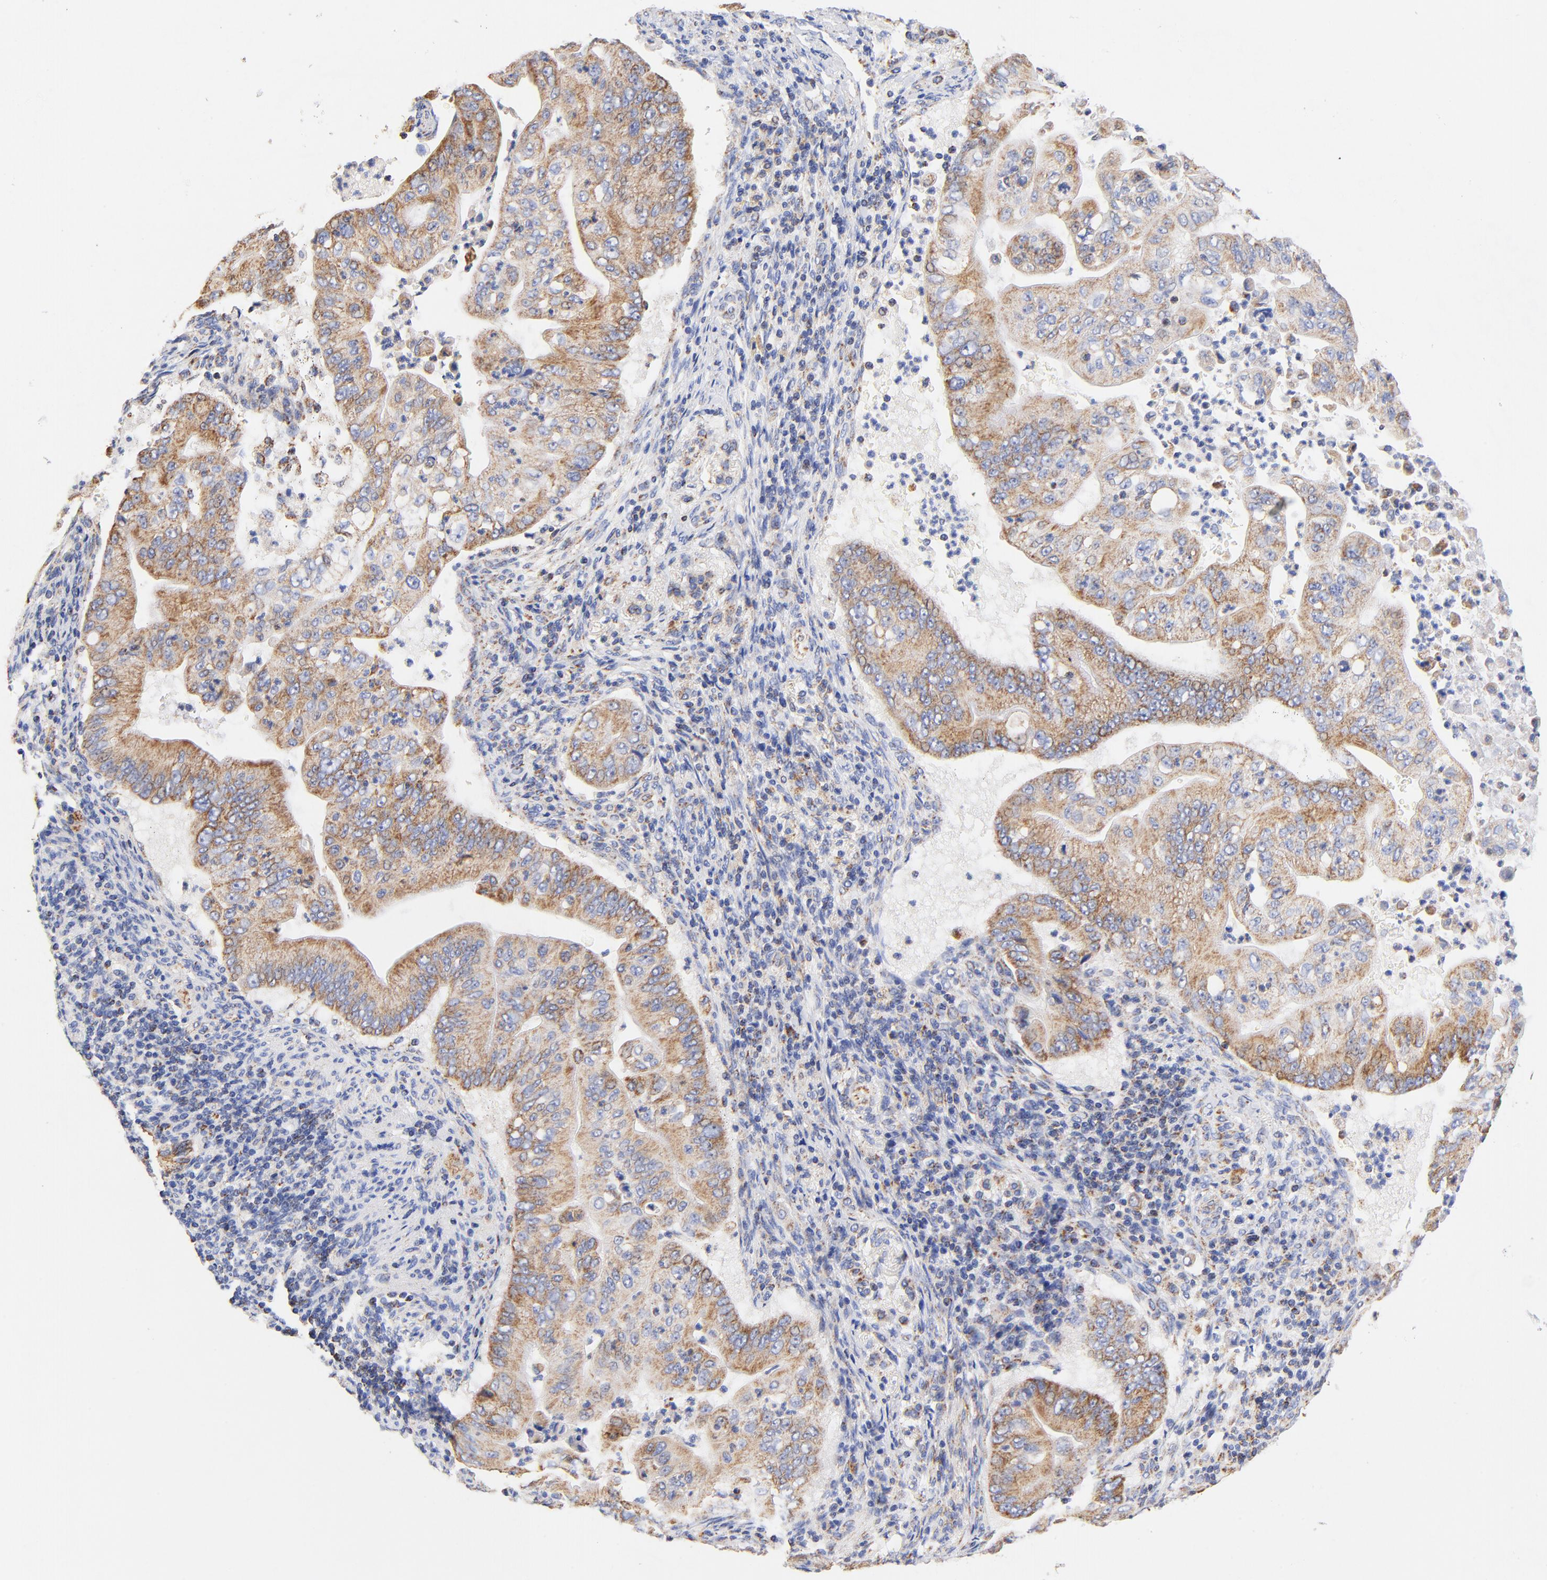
{"staining": {"intensity": "moderate", "quantity": ">75%", "location": "cytoplasmic/membranous"}, "tissue": "pancreatic cancer", "cell_type": "Tumor cells", "image_type": "cancer", "snomed": [{"axis": "morphology", "description": "Adenocarcinoma, NOS"}, {"axis": "topography", "description": "Pancreas"}], "caption": "Brown immunohistochemical staining in human pancreatic cancer (adenocarcinoma) displays moderate cytoplasmic/membranous staining in about >75% of tumor cells. (IHC, brightfield microscopy, high magnification).", "gene": "ATP5F1D", "patient": {"sex": "male", "age": 62}}